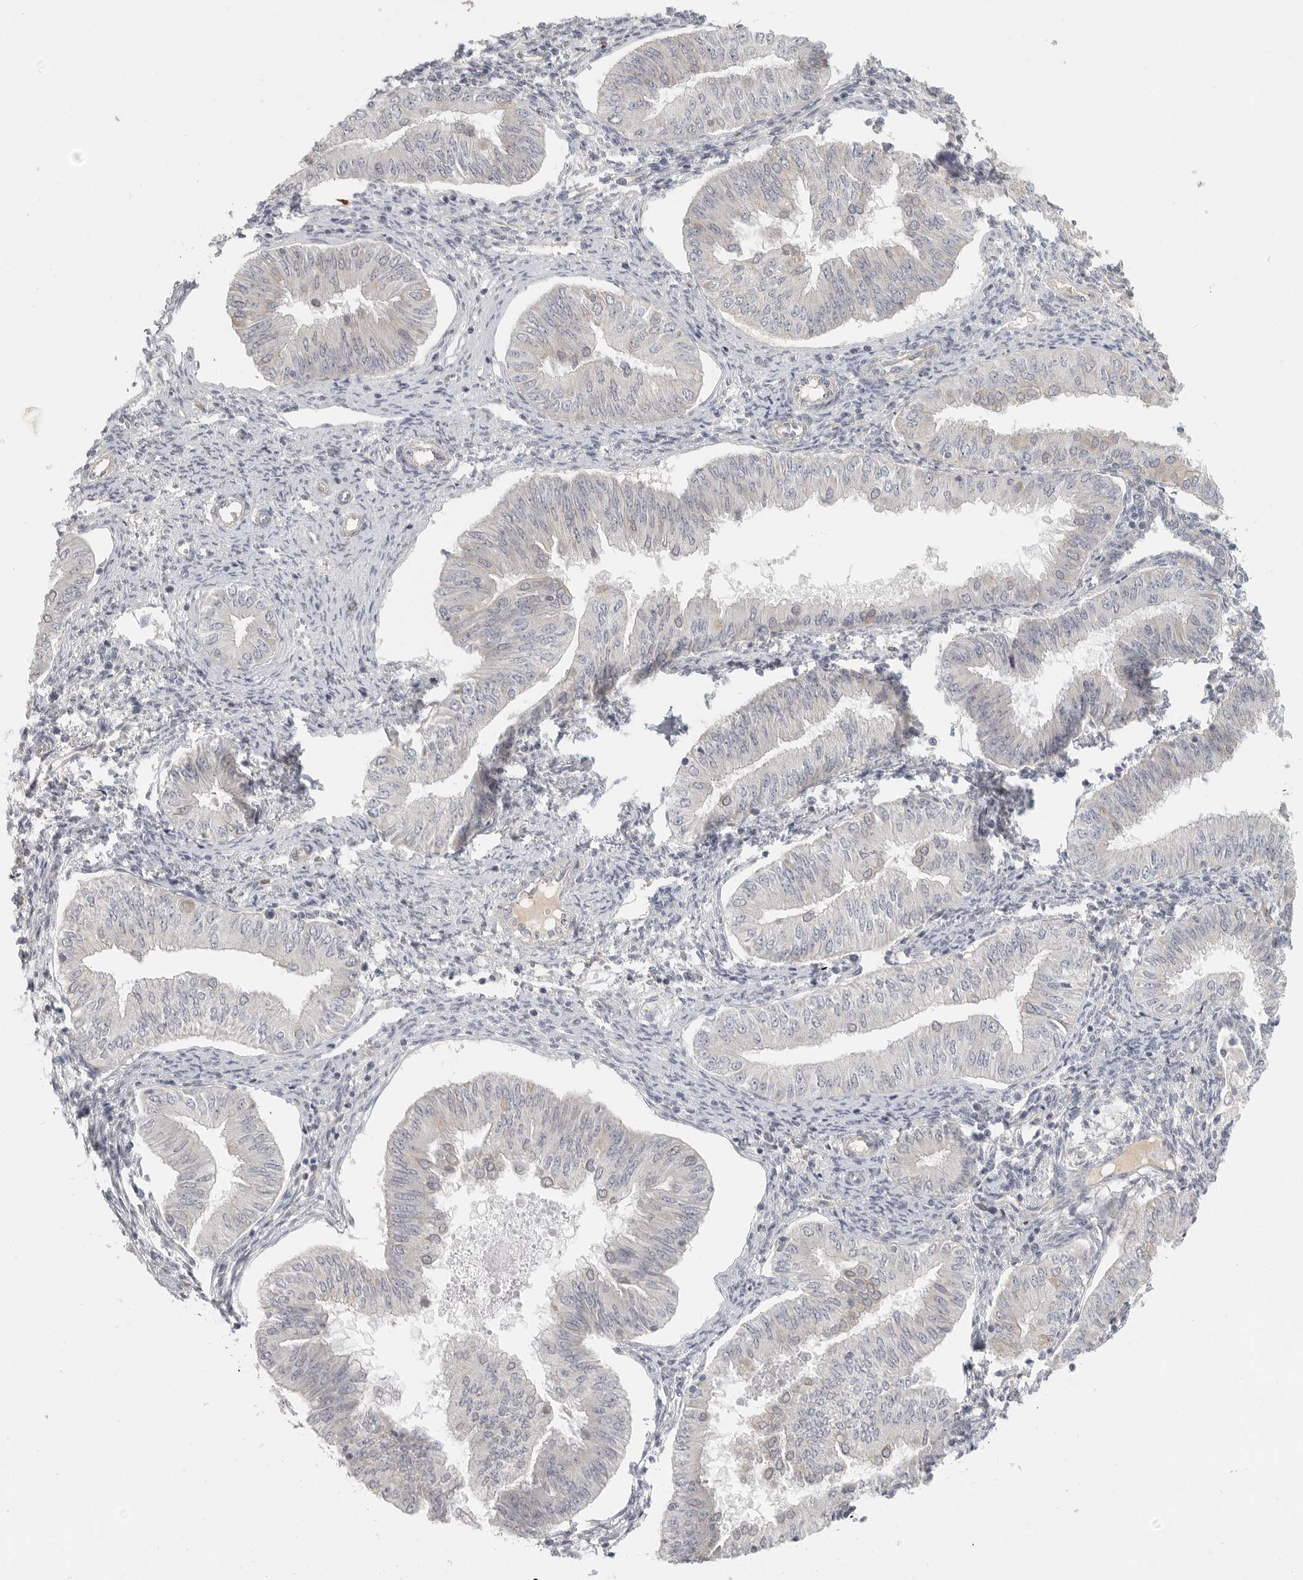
{"staining": {"intensity": "negative", "quantity": "none", "location": "none"}, "tissue": "endometrial cancer", "cell_type": "Tumor cells", "image_type": "cancer", "snomed": [{"axis": "morphology", "description": "Normal tissue, NOS"}, {"axis": "morphology", "description": "Adenocarcinoma, NOS"}, {"axis": "topography", "description": "Endometrium"}], "caption": "There is no significant staining in tumor cells of endometrial cancer.", "gene": "SLC25A36", "patient": {"sex": "female", "age": 53}}